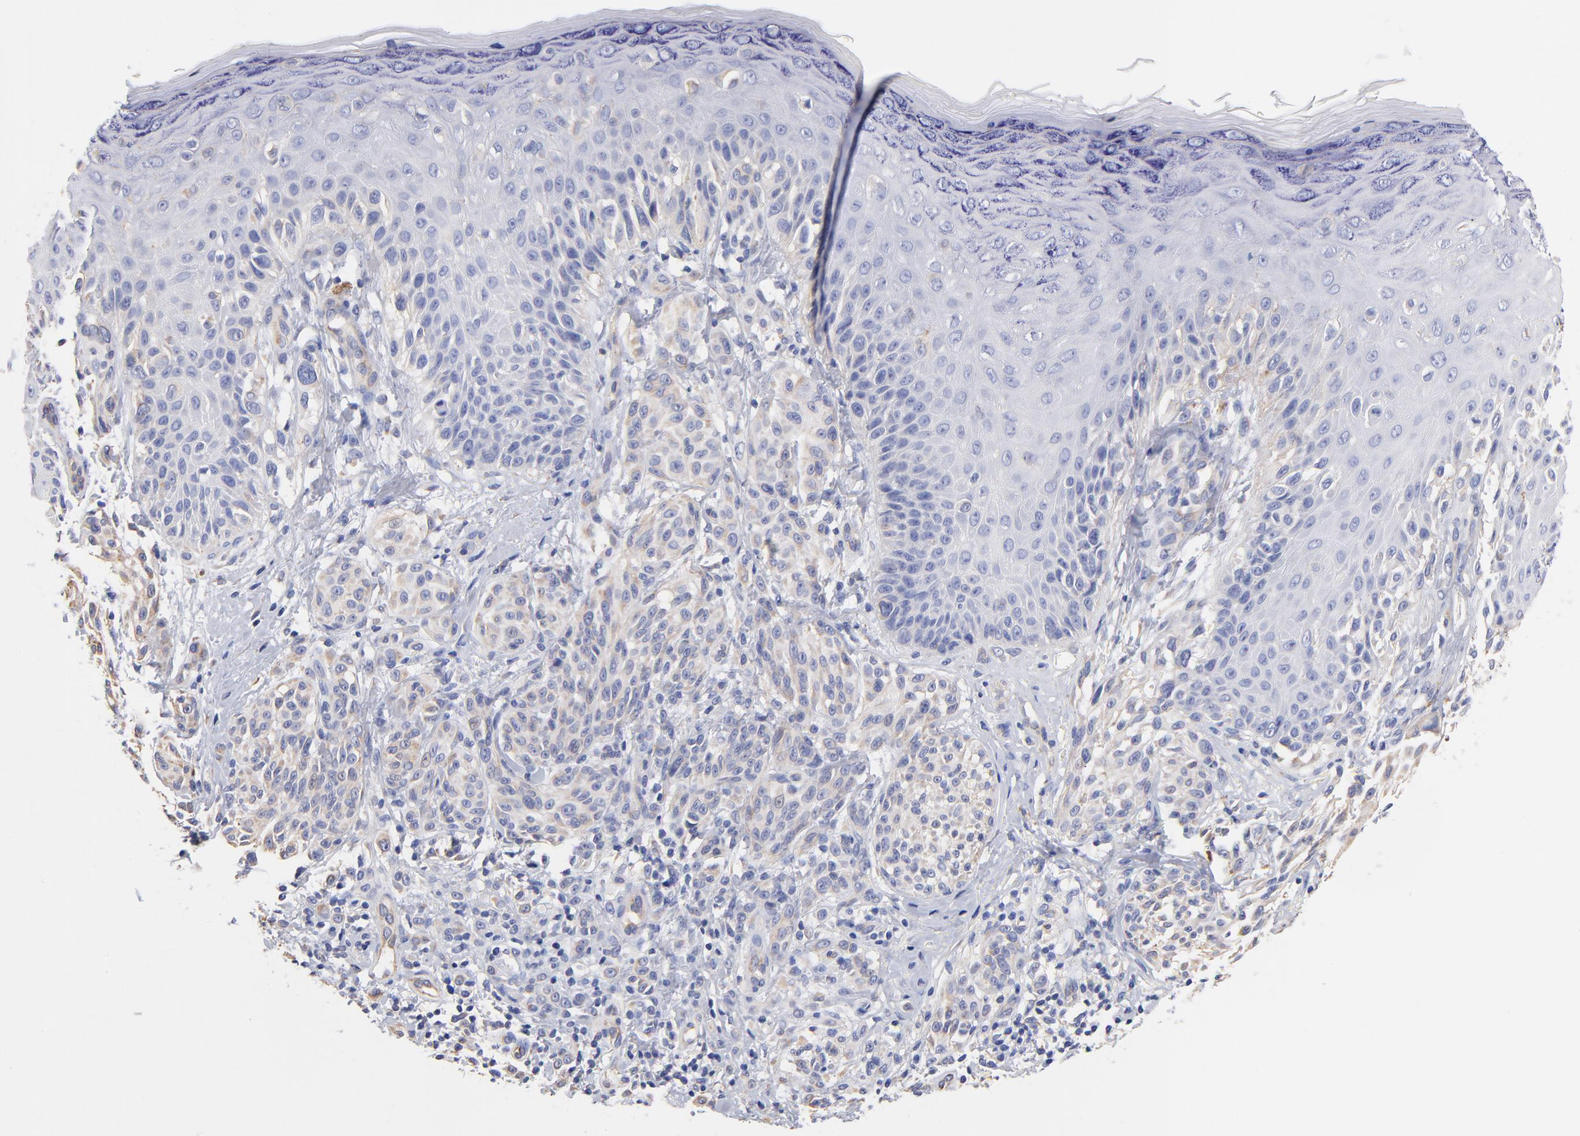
{"staining": {"intensity": "weak", "quantity": "25%-75%", "location": "cytoplasmic/membranous"}, "tissue": "melanoma", "cell_type": "Tumor cells", "image_type": "cancer", "snomed": [{"axis": "morphology", "description": "Malignant melanoma, NOS"}, {"axis": "topography", "description": "Skin"}], "caption": "High-power microscopy captured an immunohistochemistry (IHC) micrograph of malignant melanoma, revealing weak cytoplasmic/membranous positivity in approximately 25%-75% of tumor cells.", "gene": "HS3ST1", "patient": {"sex": "male", "age": 57}}